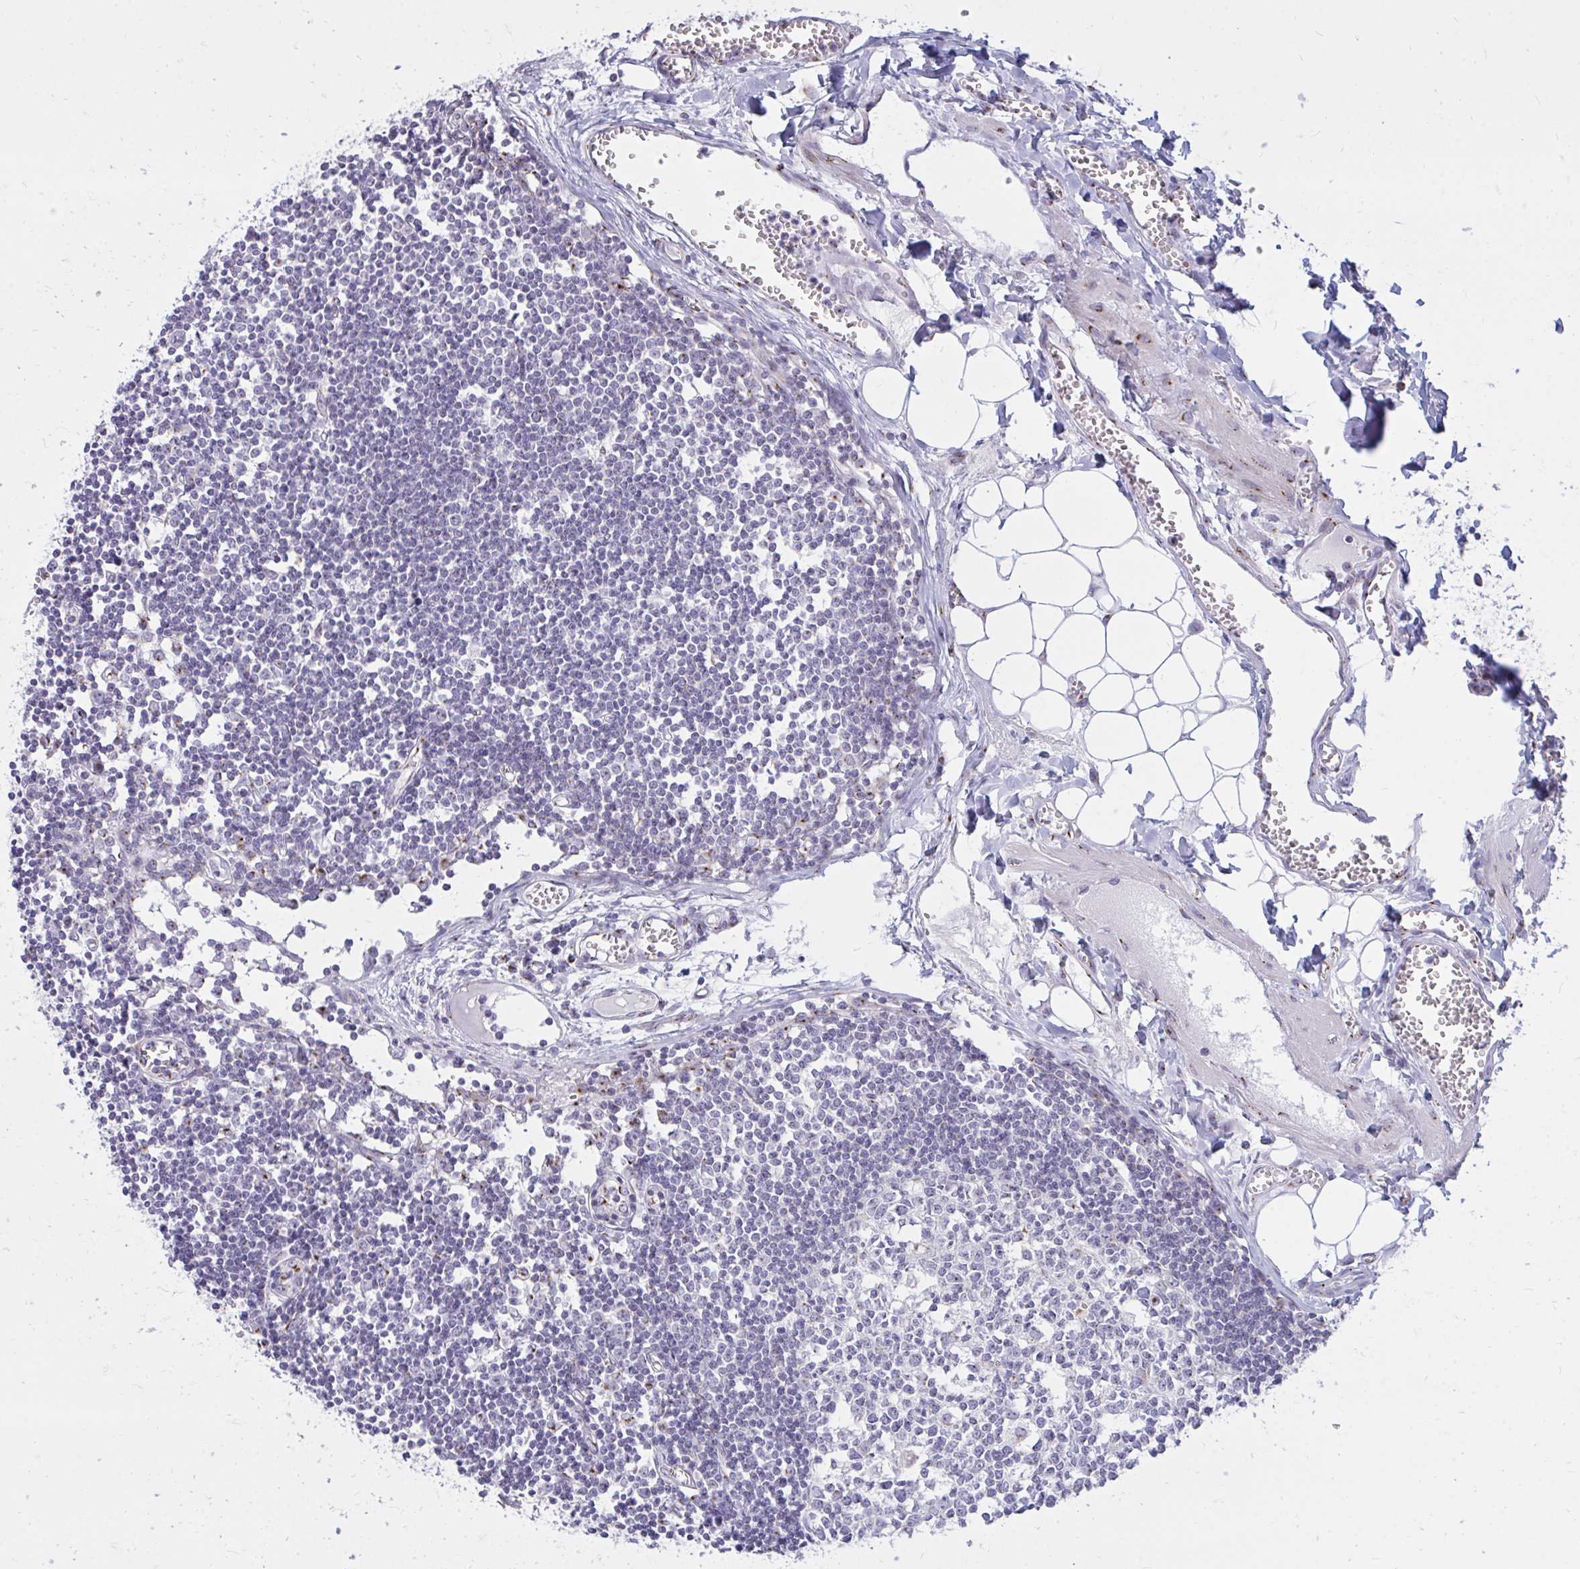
{"staining": {"intensity": "negative", "quantity": "none", "location": "none"}, "tissue": "lymph node", "cell_type": "Germinal center cells", "image_type": "normal", "snomed": [{"axis": "morphology", "description": "Normal tissue, NOS"}, {"axis": "topography", "description": "Lymph node"}], "caption": "Lymph node was stained to show a protein in brown. There is no significant expression in germinal center cells. The staining was performed using DAB (3,3'-diaminobenzidine) to visualize the protein expression in brown, while the nuclei were stained in blue with hematoxylin (Magnification: 20x).", "gene": "RAB6A", "patient": {"sex": "female", "age": 11}}